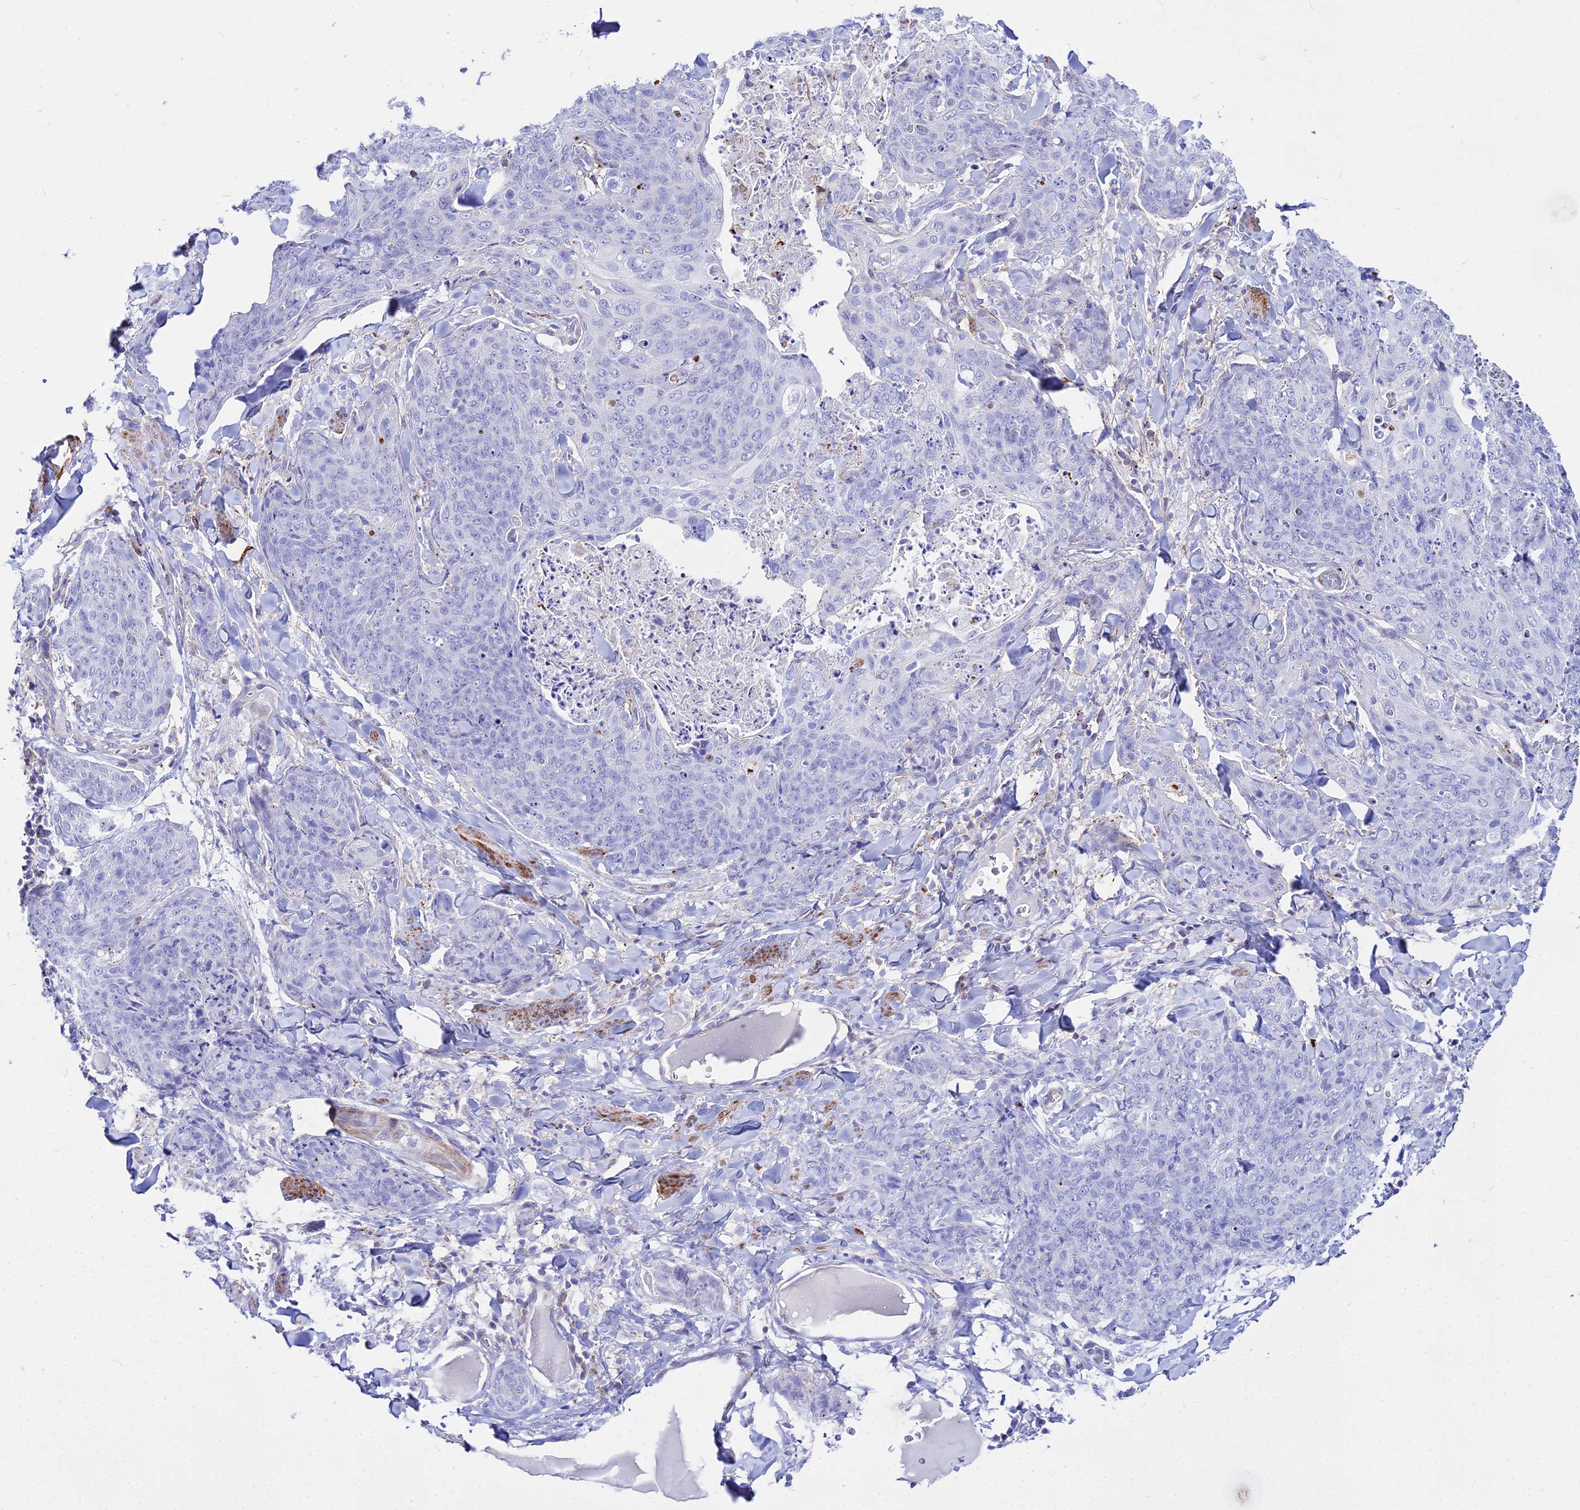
{"staining": {"intensity": "negative", "quantity": "none", "location": "none"}, "tissue": "skin cancer", "cell_type": "Tumor cells", "image_type": "cancer", "snomed": [{"axis": "morphology", "description": "Squamous cell carcinoma, NOS"}, {"axis": "topography", "description": "Skin"}, {"axis": "topography", "description": "Vulva"}], "caption": "The photomicrograph exhibits no staining of tumor cells in skin cancer (squamous cell carcinoma).", "gene": "DLX1", "patient": {"sex": "female", "age": 85}}